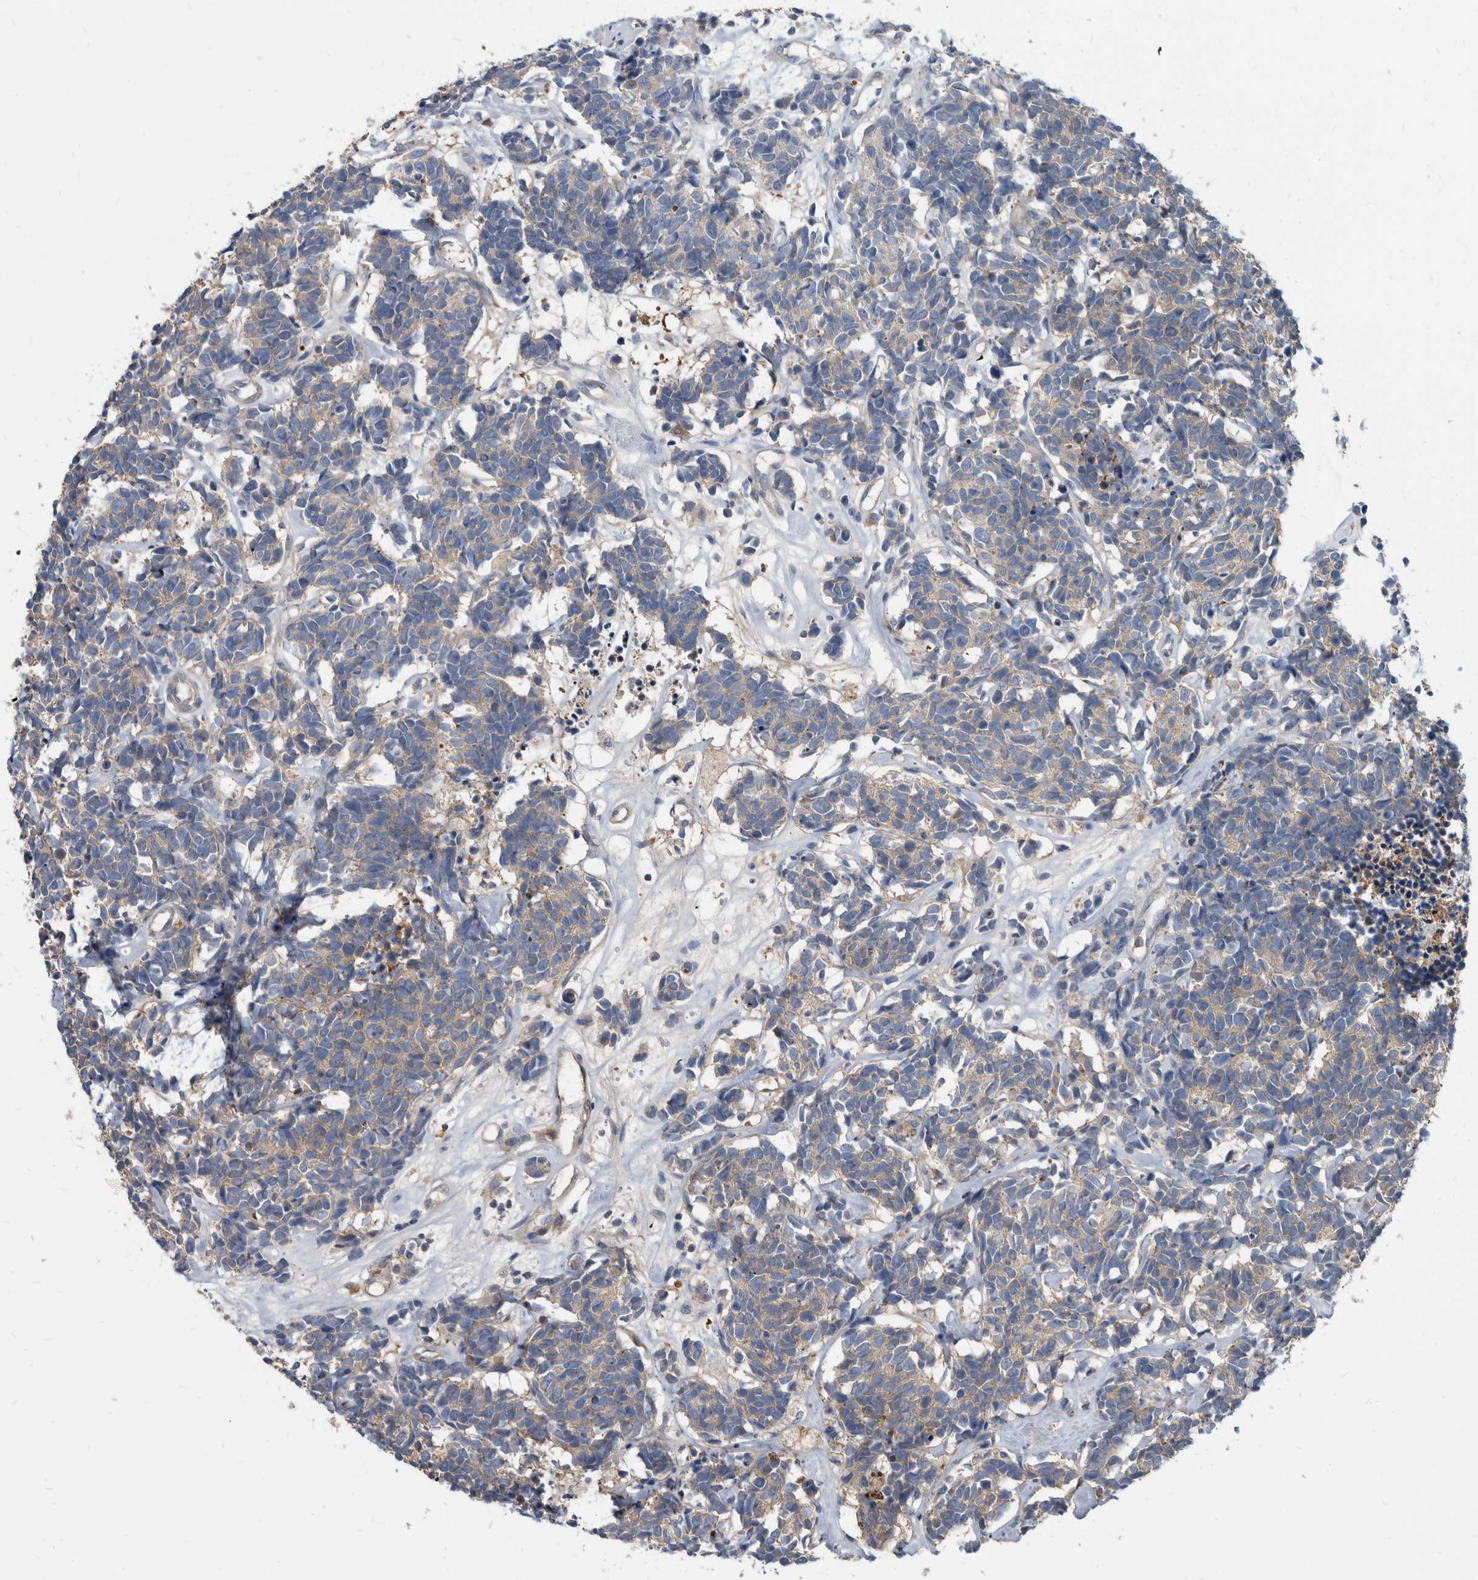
{"staining": {"intensity": "weak", "quantity": ">75%", "location": "cytoplasmic/membranous"}, "tissue": "carcinoid", "cell_type": "Tumor cells", "image_type": "cancer", "snomed": [{"axis": "morphology", "description": "Carcinoma, NOS"}, {"axis": "morphology", "description": "Carcinoid, malignant, NOS"}, {"axis": "topography", "description": "Urinary bladder"}], "caption": "Immunohistochemistry (IHC) image of human carcinoid stained for a protein (brown), which displays low levels of weak cytoplasmic/membranous positivity in approximately >75% of tumor cells.", "gene": "APEH", "patient": {"sex": "male", "age": 57}}